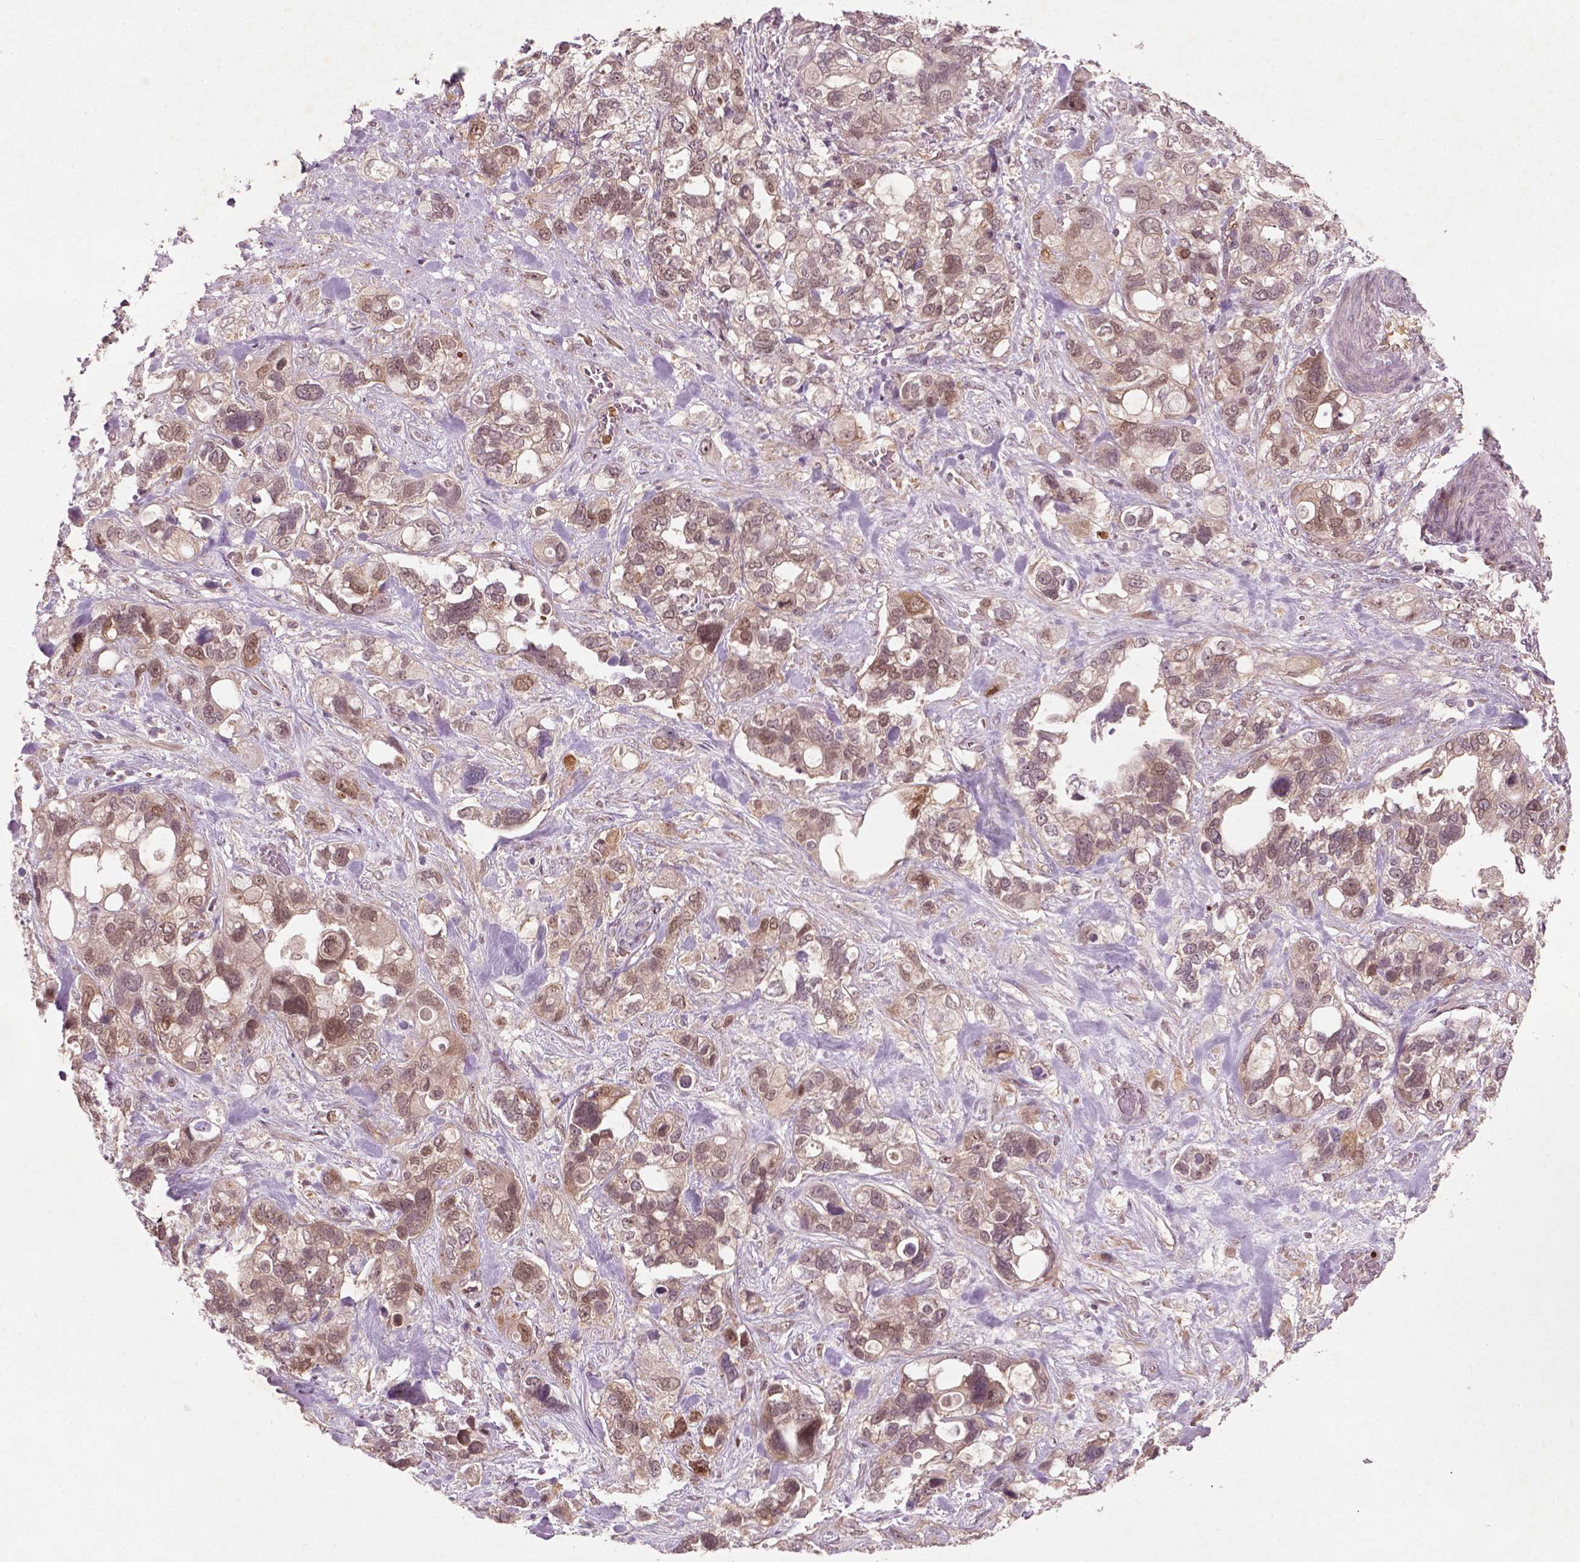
{"staining": {"intensity": "weak", "quantity": ">75%", "location": "cytoplasmic/membranous,nuclear"}, "tissue": "stomach cancer", "cell_type": "Tumor cells", "image_type": "cancer", "snomed": [{"axis": "morphology", "description": "Adenocarcinoma, NOS"}, {"axis": "topography", "description": "Stomach, upper"}], "caption": "Immunohistochemistry (IHC) (DAB) staining of stomach cancer exhibits weak cytoplasmic/membranous and nuclear protein positivity in about >75% of tumor cells.", "gene": "NFAT5", "patient": {"sex": "female", "age": 81}}